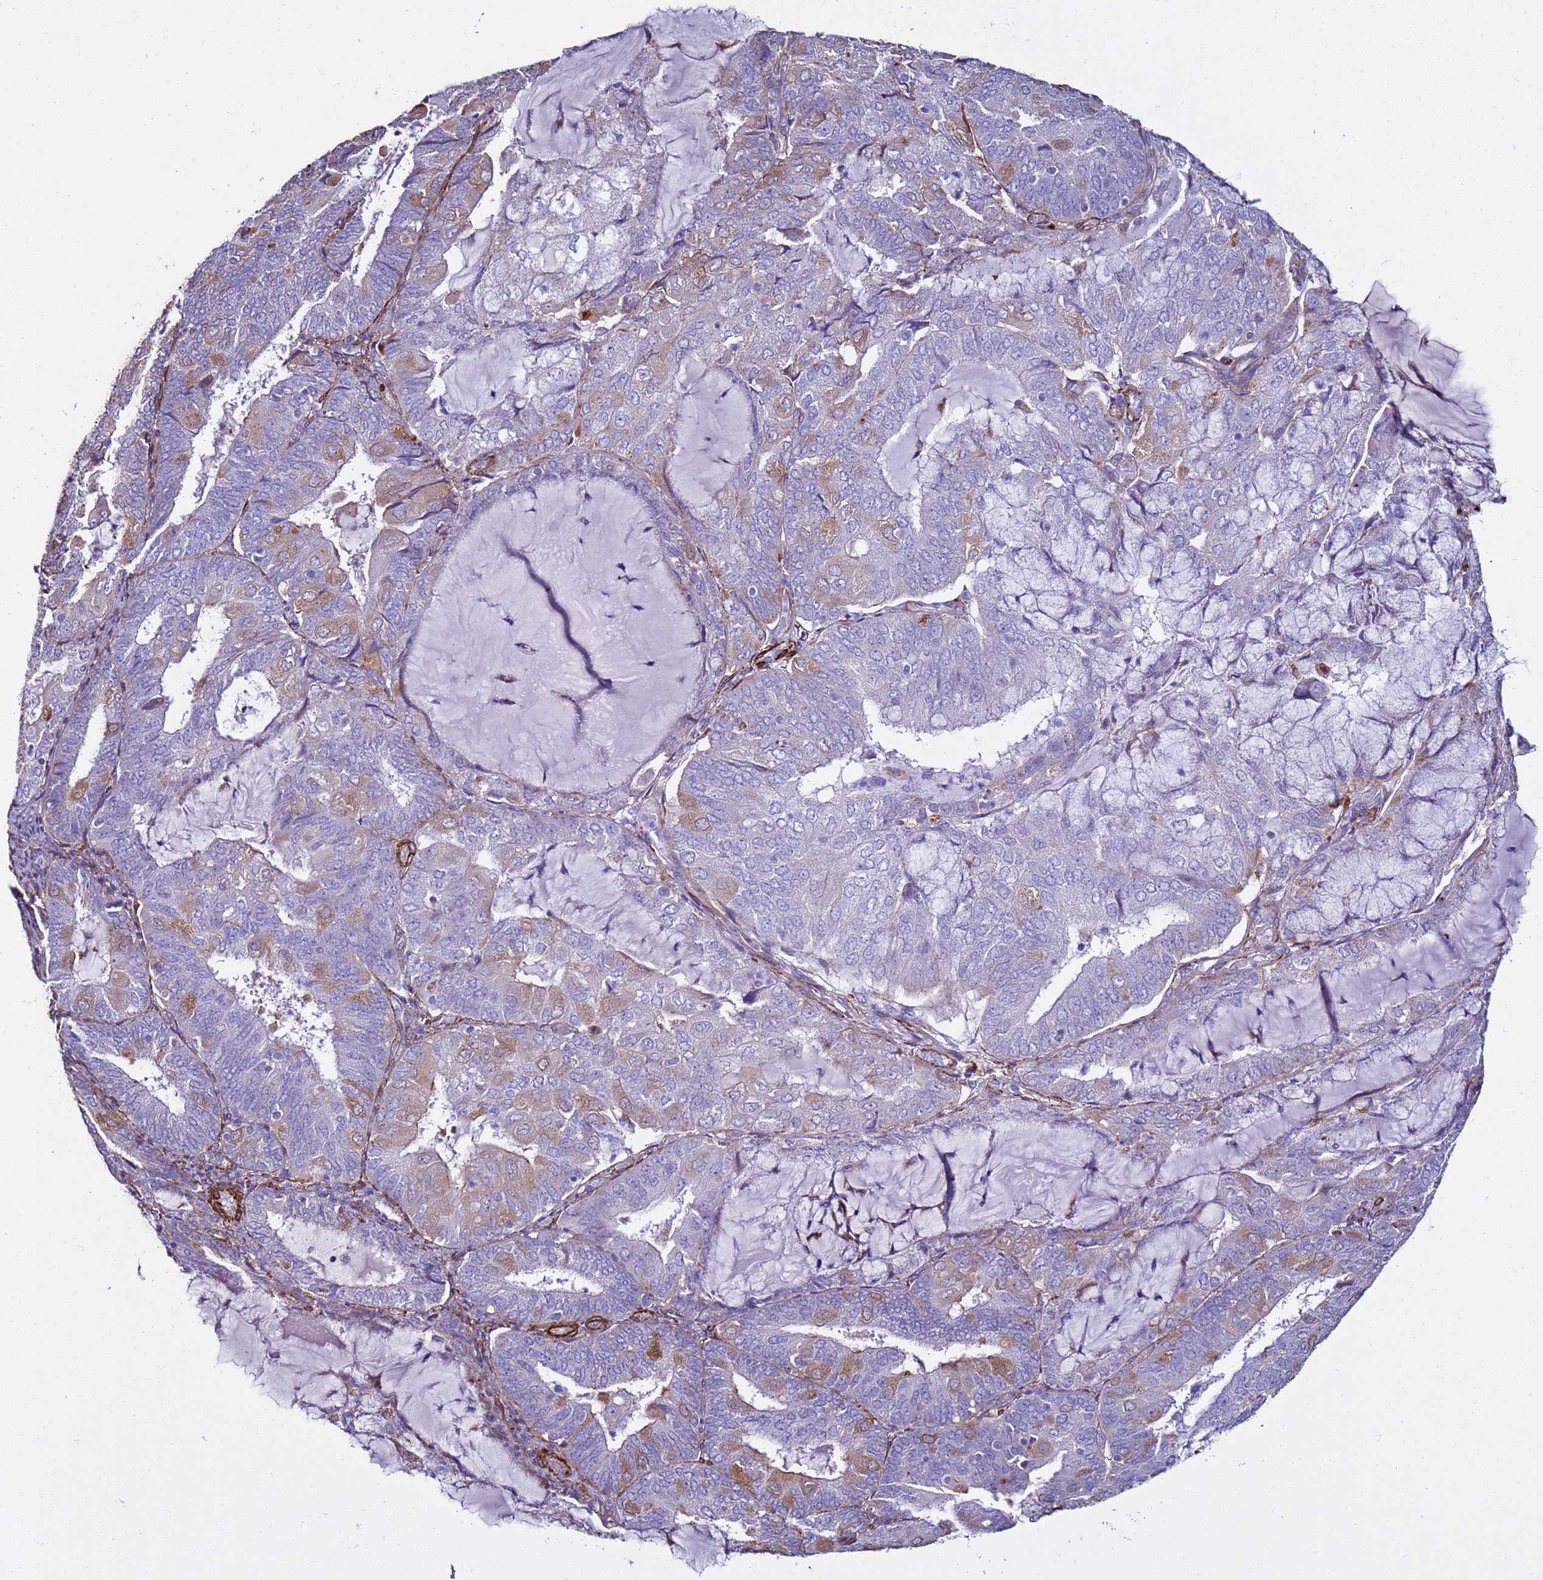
{"staining": {"intensity": "weak", "quantity": "25%-75%", "location": "cytoplasmic/membranous"}, "tissue": "endometrial cancer", "cell_type": "Tumor cells", "image_type": "cancer", "snomed": [{"axis": "morphology", "description": "Adenocarcinoma, NOS"}, {"axis": "topography", "description": "Endometrium"}], "caption": "Immunohistochemistry (DAB) staining of endometrial cancer shows weak cytoplasmic/membranous protein positivity in approximately 25%-75% of tumor cells. (Stains: DAB in brown, nuclei in blue, Microscopy: brightfield microscopy at high magnification).", "gene": "RABL2B", "patient": {"sex": "female", "age": 81}}